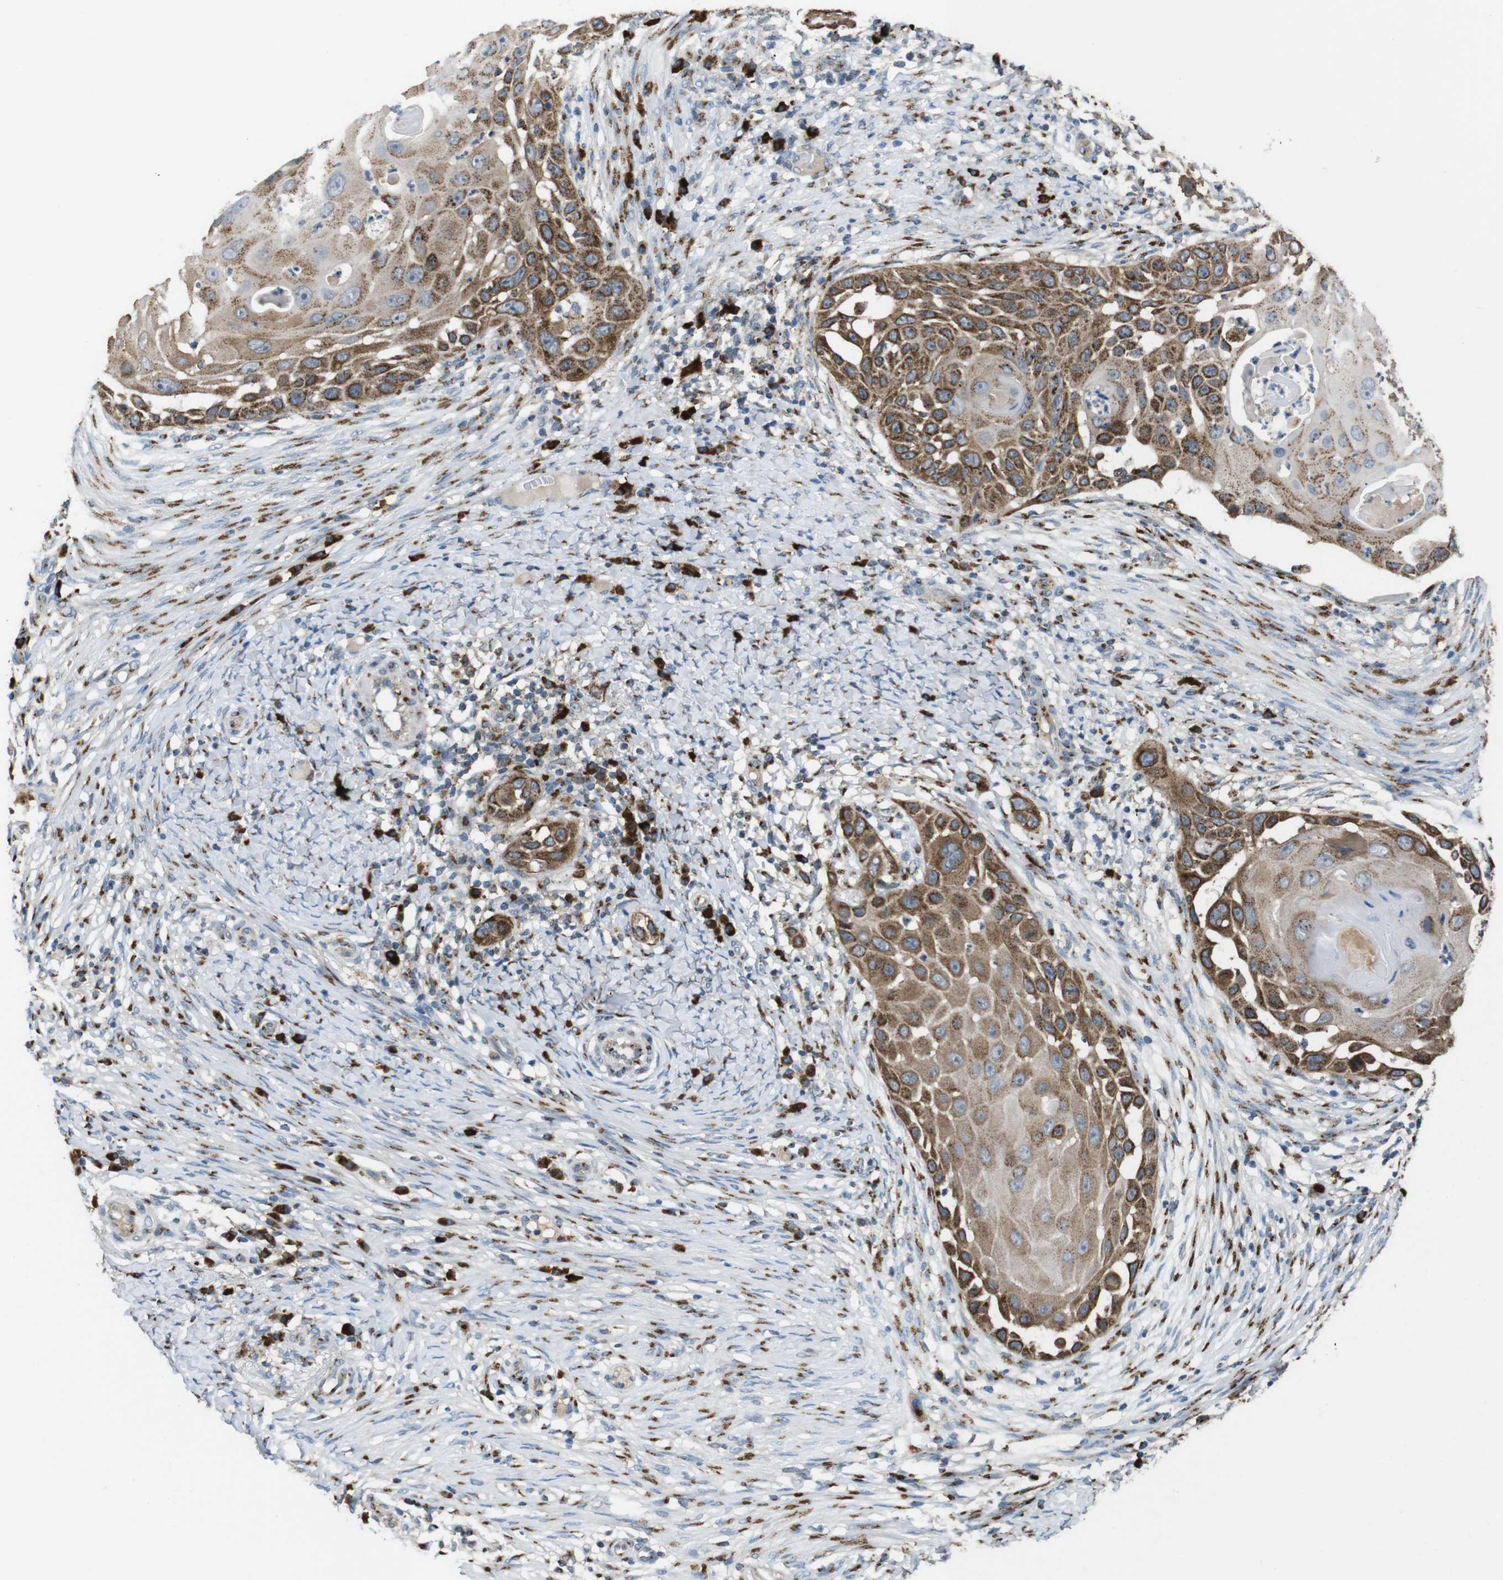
{"staining": {"intensity": "moderate", "quantity": ">75%", "location": "cytoplasmic/membranous"}, "tissue": "skin cancer", "cell_type": "Tumor cells", "image_type": "cancer", "snomed": [{"axis": "morphology", "description": "Squamous cell carcinoma, NOS"}, {"axis": "topography", "description": "Skin"}], "caption": "Immunohistochemistry of squamous cell carcinoma (skin) shows medium levels of moderate cytoplasmic/membranous positivity in approximately >75% of tumor cells.", "gene": "ZFPL1", "patient": {"sex": "female", "age": 44}}